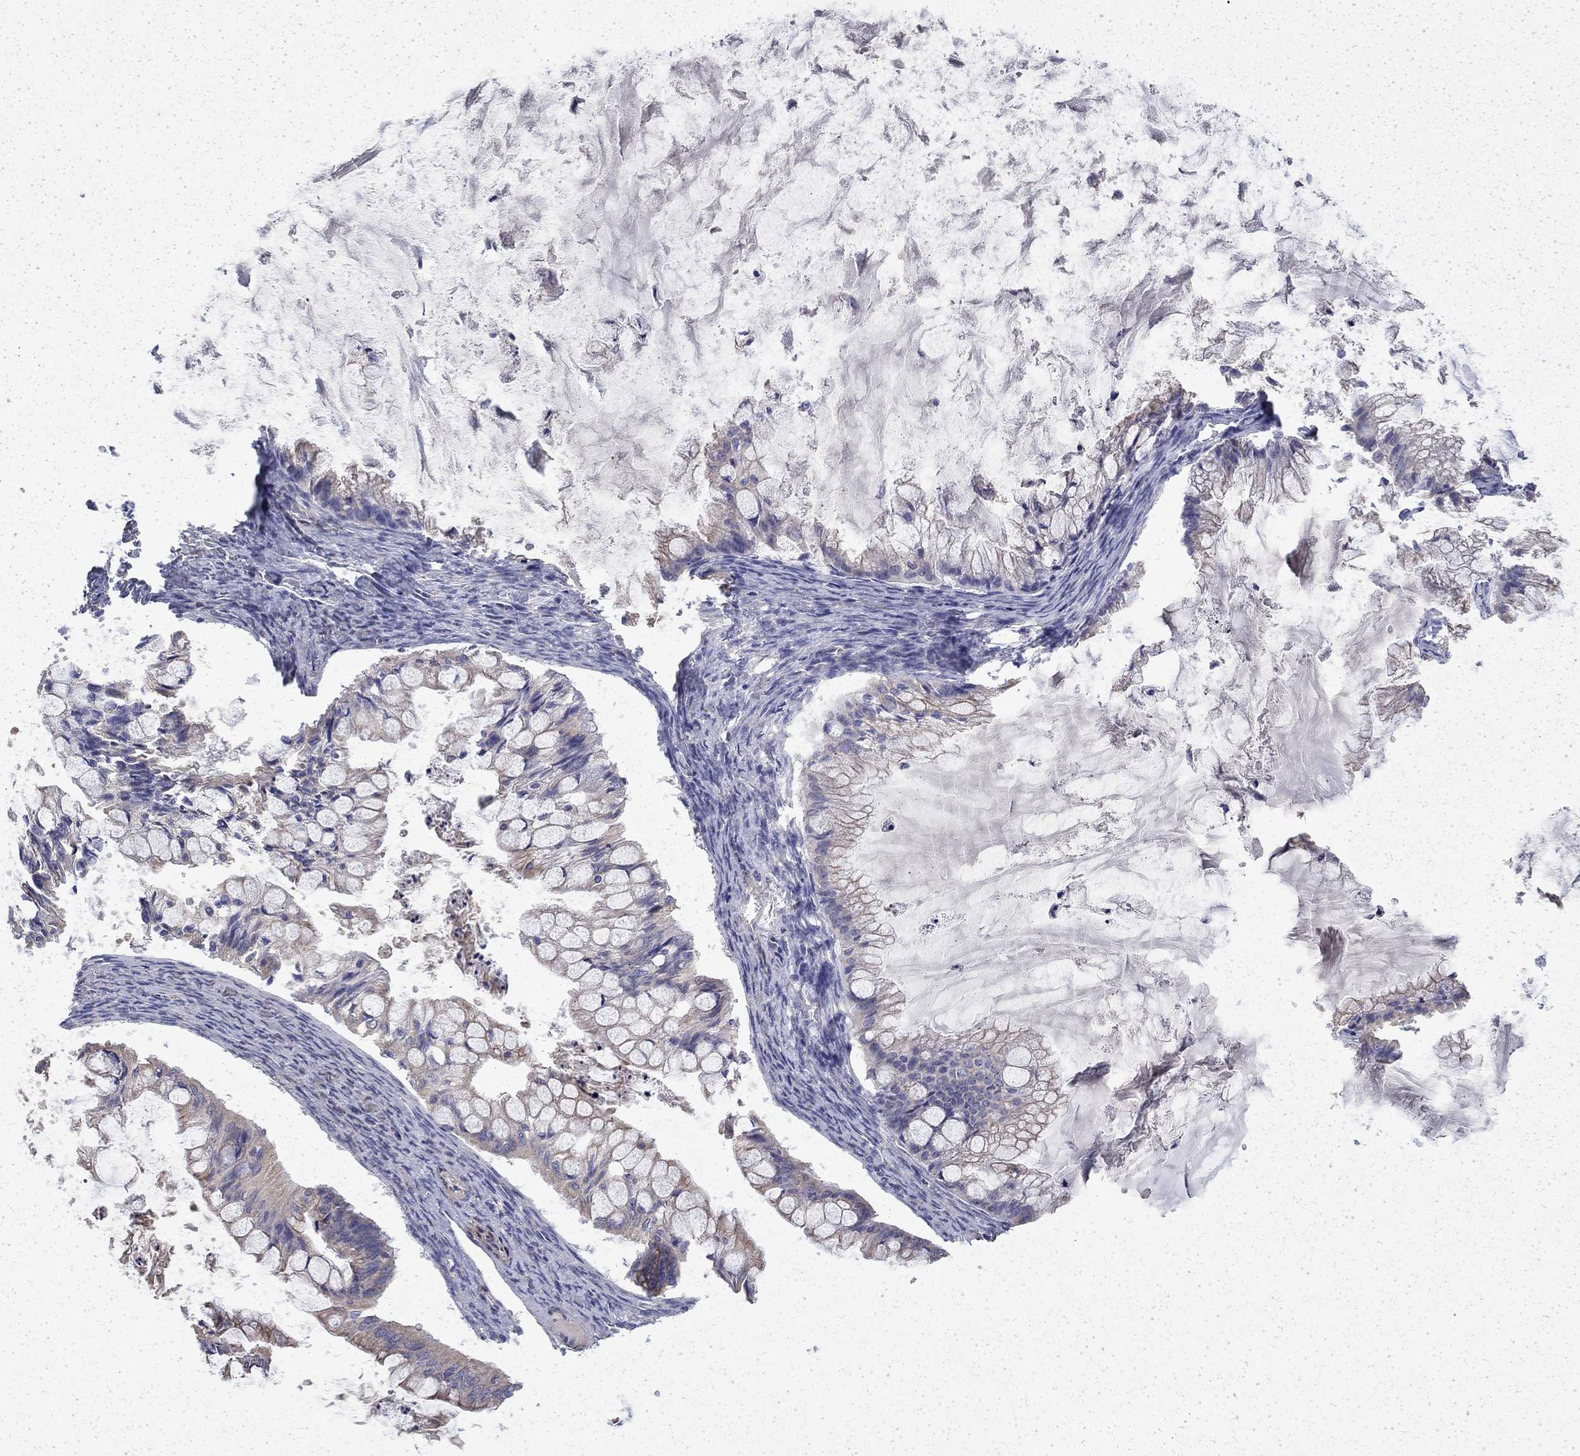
{"staining": {"intensity": "negative", "quantity": "none", "location": "none"}, "tissue": "ovarian cancer", "cell_type": "Tumor cells", "image_type": "cancer", "snomed": [{"axis": "morphology", "description": "Cystadenocarcinoma, mucinous, NOS"}, {"axis": "topography", "description": "Ovary"}], "caption": "Immunohistochemistry photomicrograph of neoplastic tissue: human mucinous cystadenocarcinoma (ovarian) stained with DAB (3,3'-diaminobenzidine) displays no significant protein positivity in tumor cells.", "gene": "DTNA", "patient": {"sex": "female", "age": 57}}